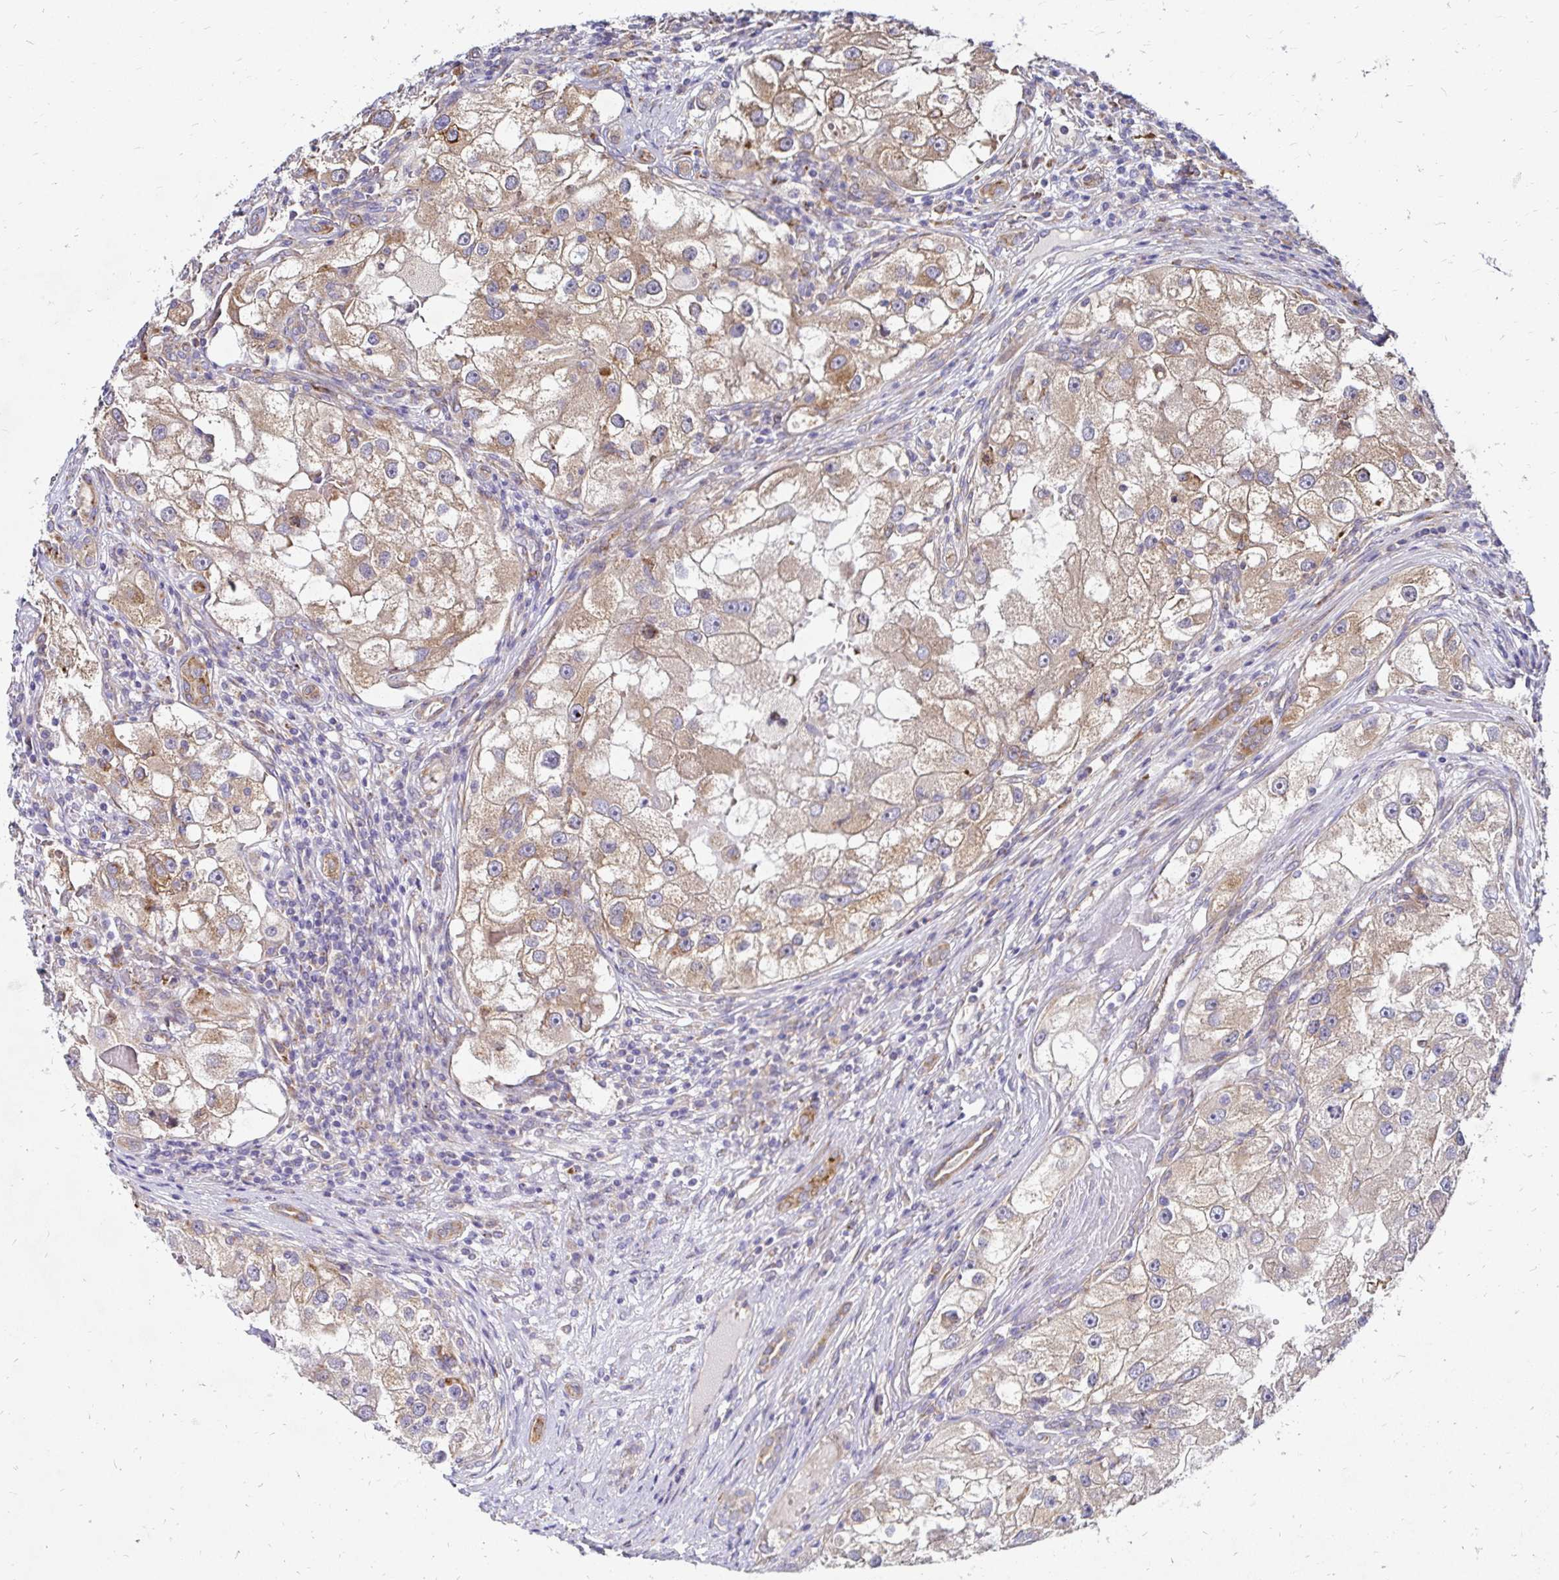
{"staining": {"intensity": "weak", "quantity": ">75%", "location": "cytoplasmic/membranous"}, "tissue": "renal cancer", "cell_type": "Tumor cells", "image_type": "cancer", "snomed": [{"axis": "morphology", "description": "Adenocarcinoma, NOS"}, {"axis": "topography", "description": "Kidney"}], "caption": "High-power microscopy captured an immunohistochemistry micrograph of adenocarcinoma (renal), revealing weak cytoplasmic/membranous staining in approximately >75% of tumor cells.", "gene": "IDUA", "patient": {"sex": "male", "age": 63}}